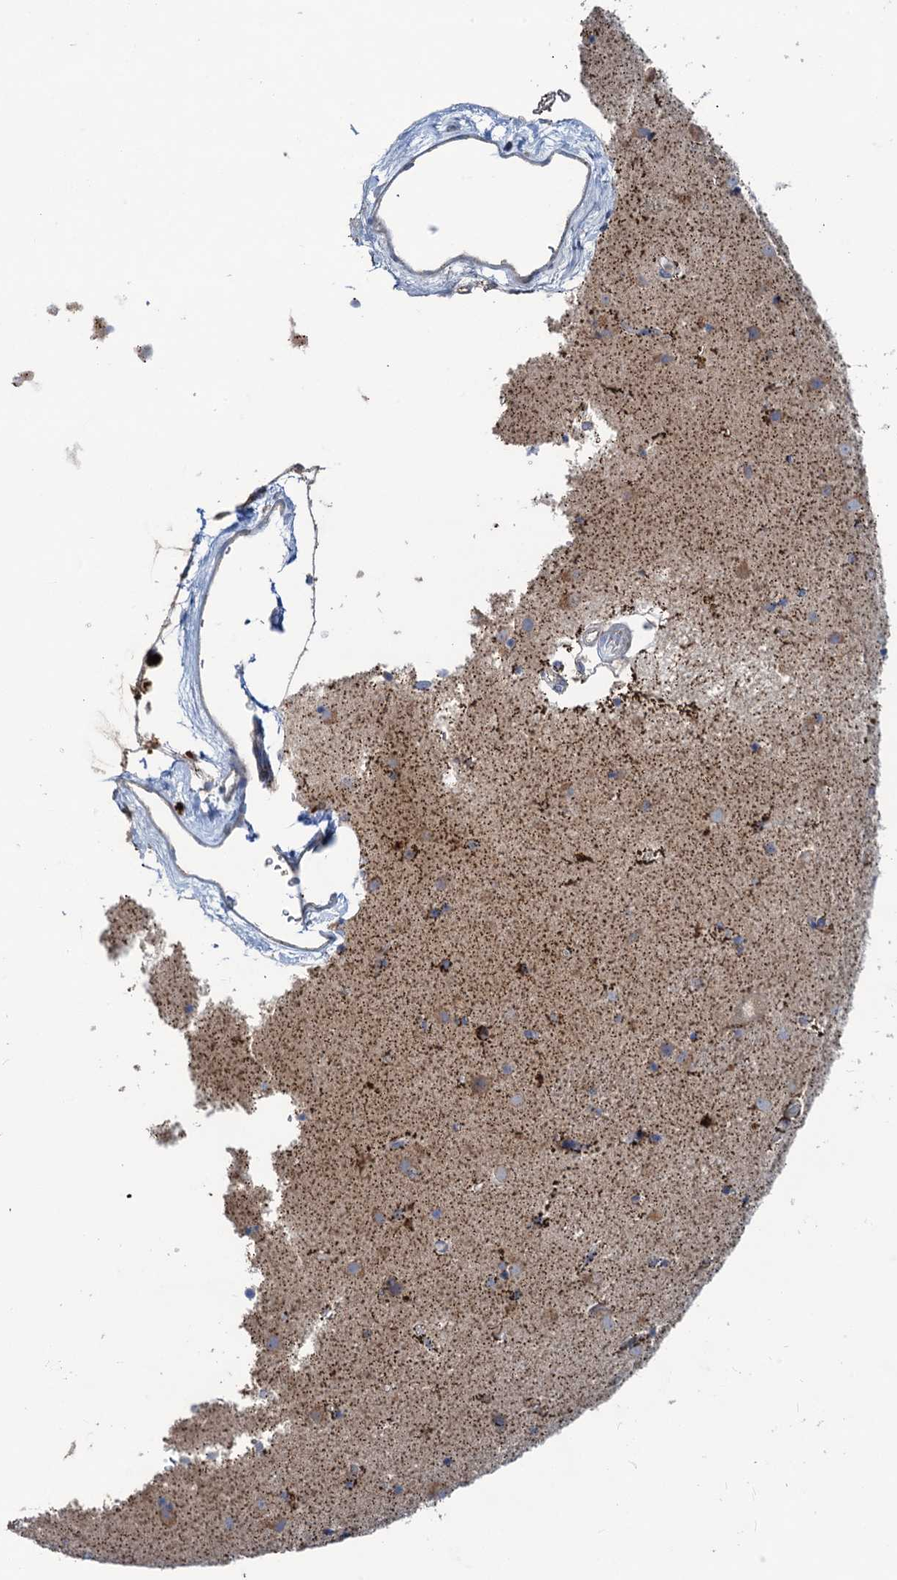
{"staining": {"intensity": "moderate", "quantity": "<25%", "location": "cytoplasmic/membranous"}, "tissue": "caudate", "cell_type": "Glial cells", "image_type": "normal", "snomed": [{"axis": "morphology", "description": "Normal tissue, NOS"}, {"axis": "topography", "description": "Lateral ventricle wall"}], "caption": "Immunohistochemical staining of unremarkable caudate displays <25% levels of moderate cytoplasmic/membranous protein positivity in approximately <25% of glial cells. Immunohistochemistry stains the protein of interest in brown and the nuclei are stained blue.", "gene": "ANKS3", "patient": {"sex": "male", "age": 70}}